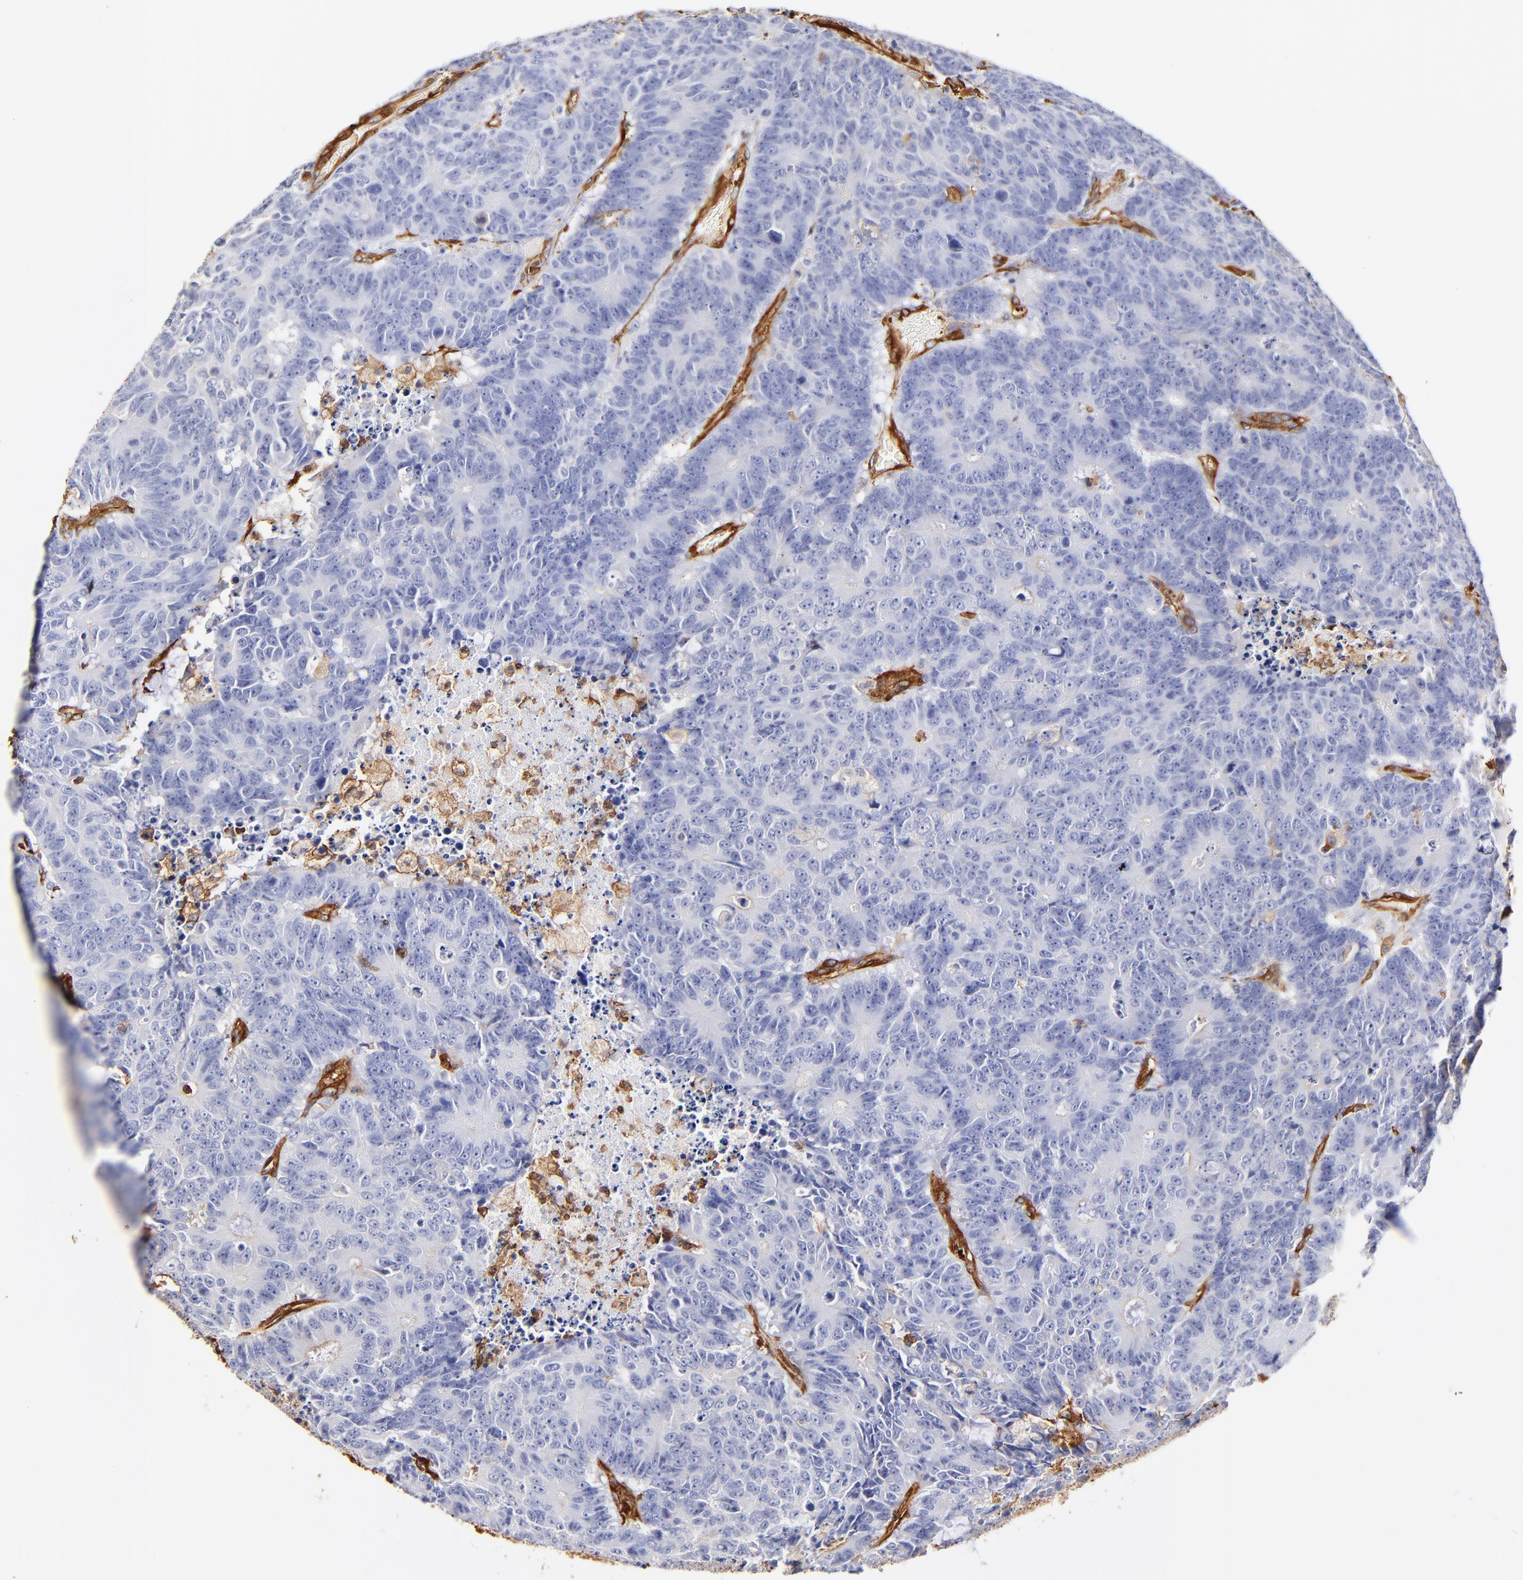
{"staining": {"intensity": "negative", "quantity": "none", "location": "none"}, "tissue": "colorectal cancer", "cell_type": "Tumor cells", "image_type": "cancer", "snomed": [{"axis": "morphology", "description": "Adenocarcinoma, NOS"}, {"axis": "topography", "description": "Colon"}], "caption": "DAB (3,3'-diaminobenzidine) immunohistochemical staining of colorectal adenocarcinoma exhibits no significant expression in tumor cells. (Brightfield microscopy of DAB (3,3'-diaminobenzidine) immunohistochemistry (IHC) at high magnification).", "gene": "FLNA", "patient": {"sex": "female", "age": 86}}